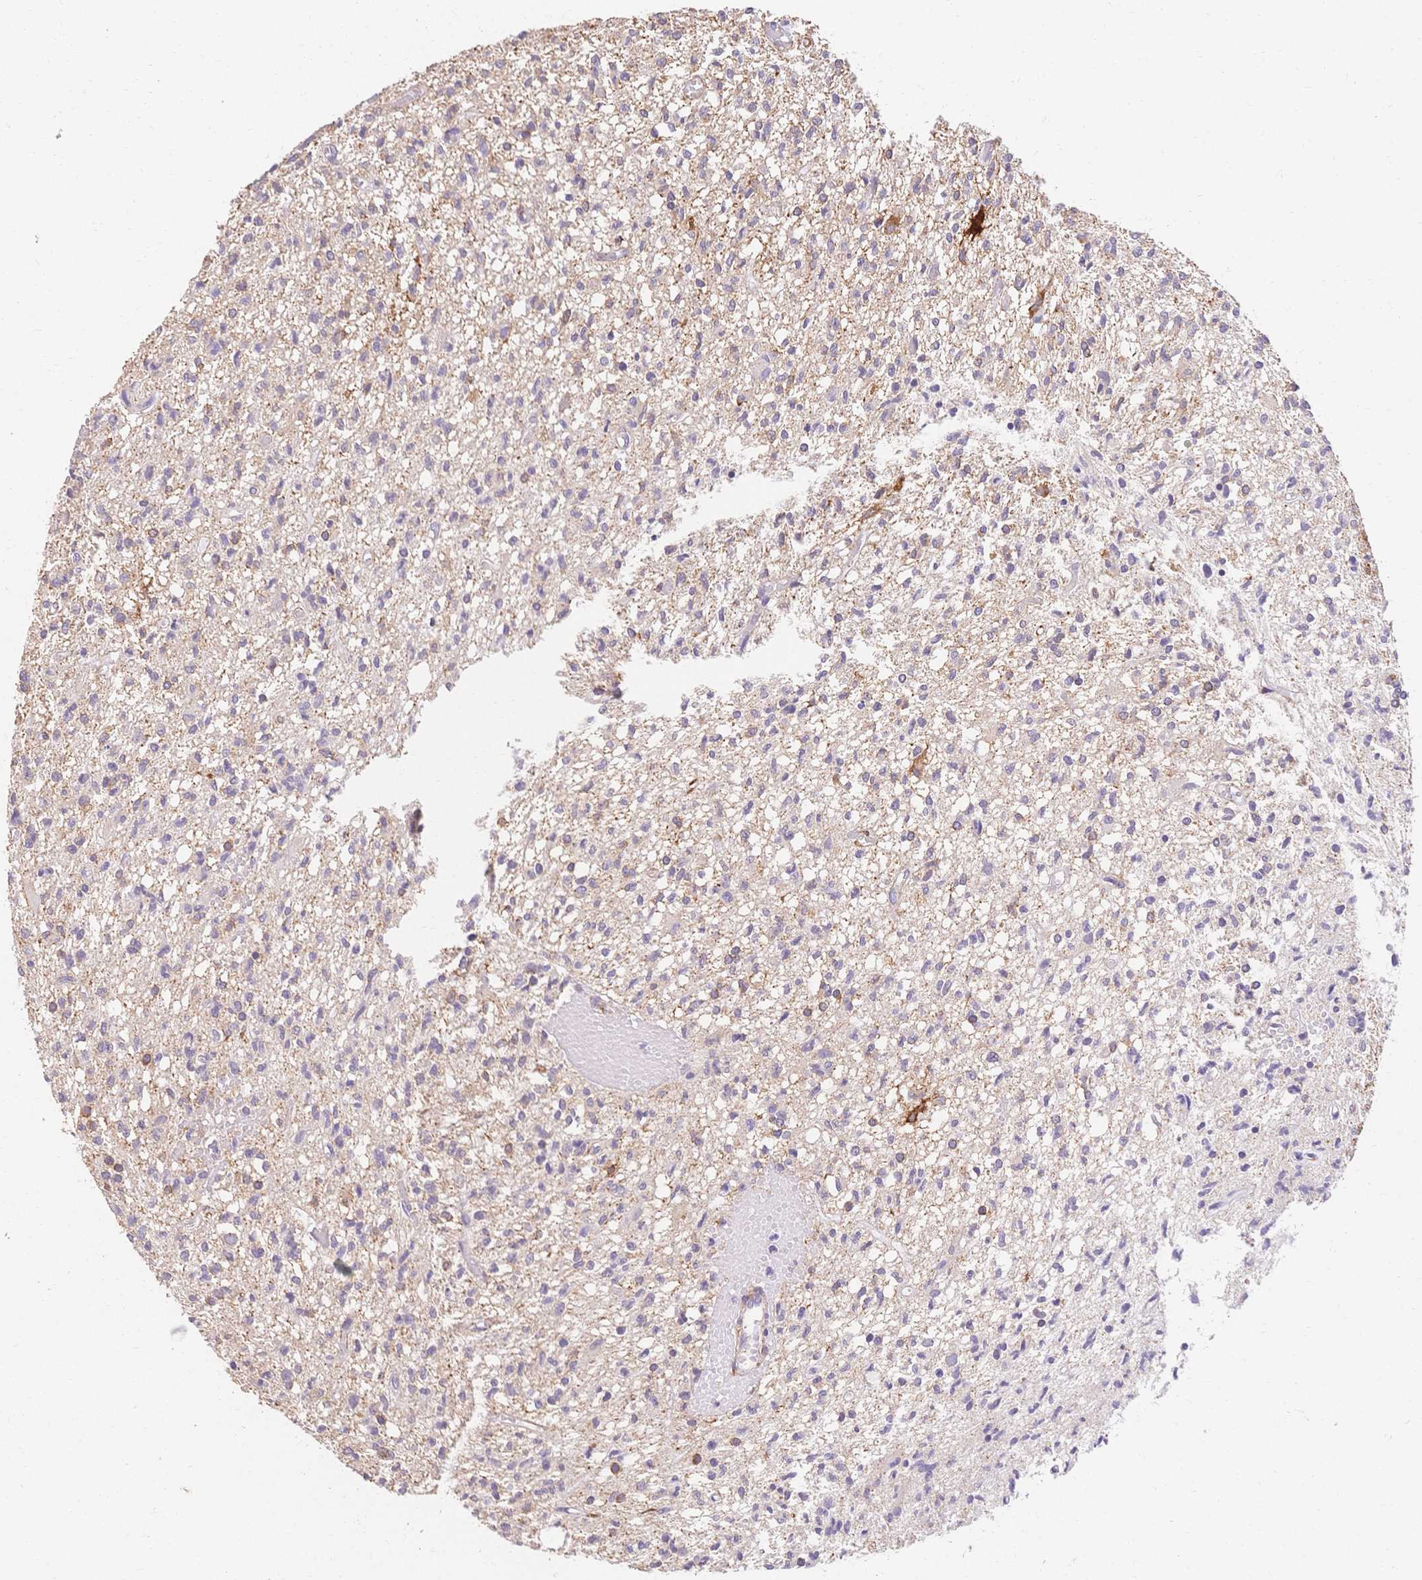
{"staining": {"intensity": "negative", "quantity": "none", "location": "none"}, "tissue": "glioma", "cell_type": "Tumor cells", "image_type": "cancer", "snomed": [{"axis": "morphology", "description": "Glioma, malignant, Low grade"}, {"axis": "topography", "description": "Brain"}], "caption": "This photomicrograph is of malignant glioma (low-grade) stained with immunohistochemistry to label a protein in brown with the nuclei are counter-stained blue. There is no positivity in tumor cells.", "gene": "HS3ST5", "patient": {"sex": "male", "age": 64}}